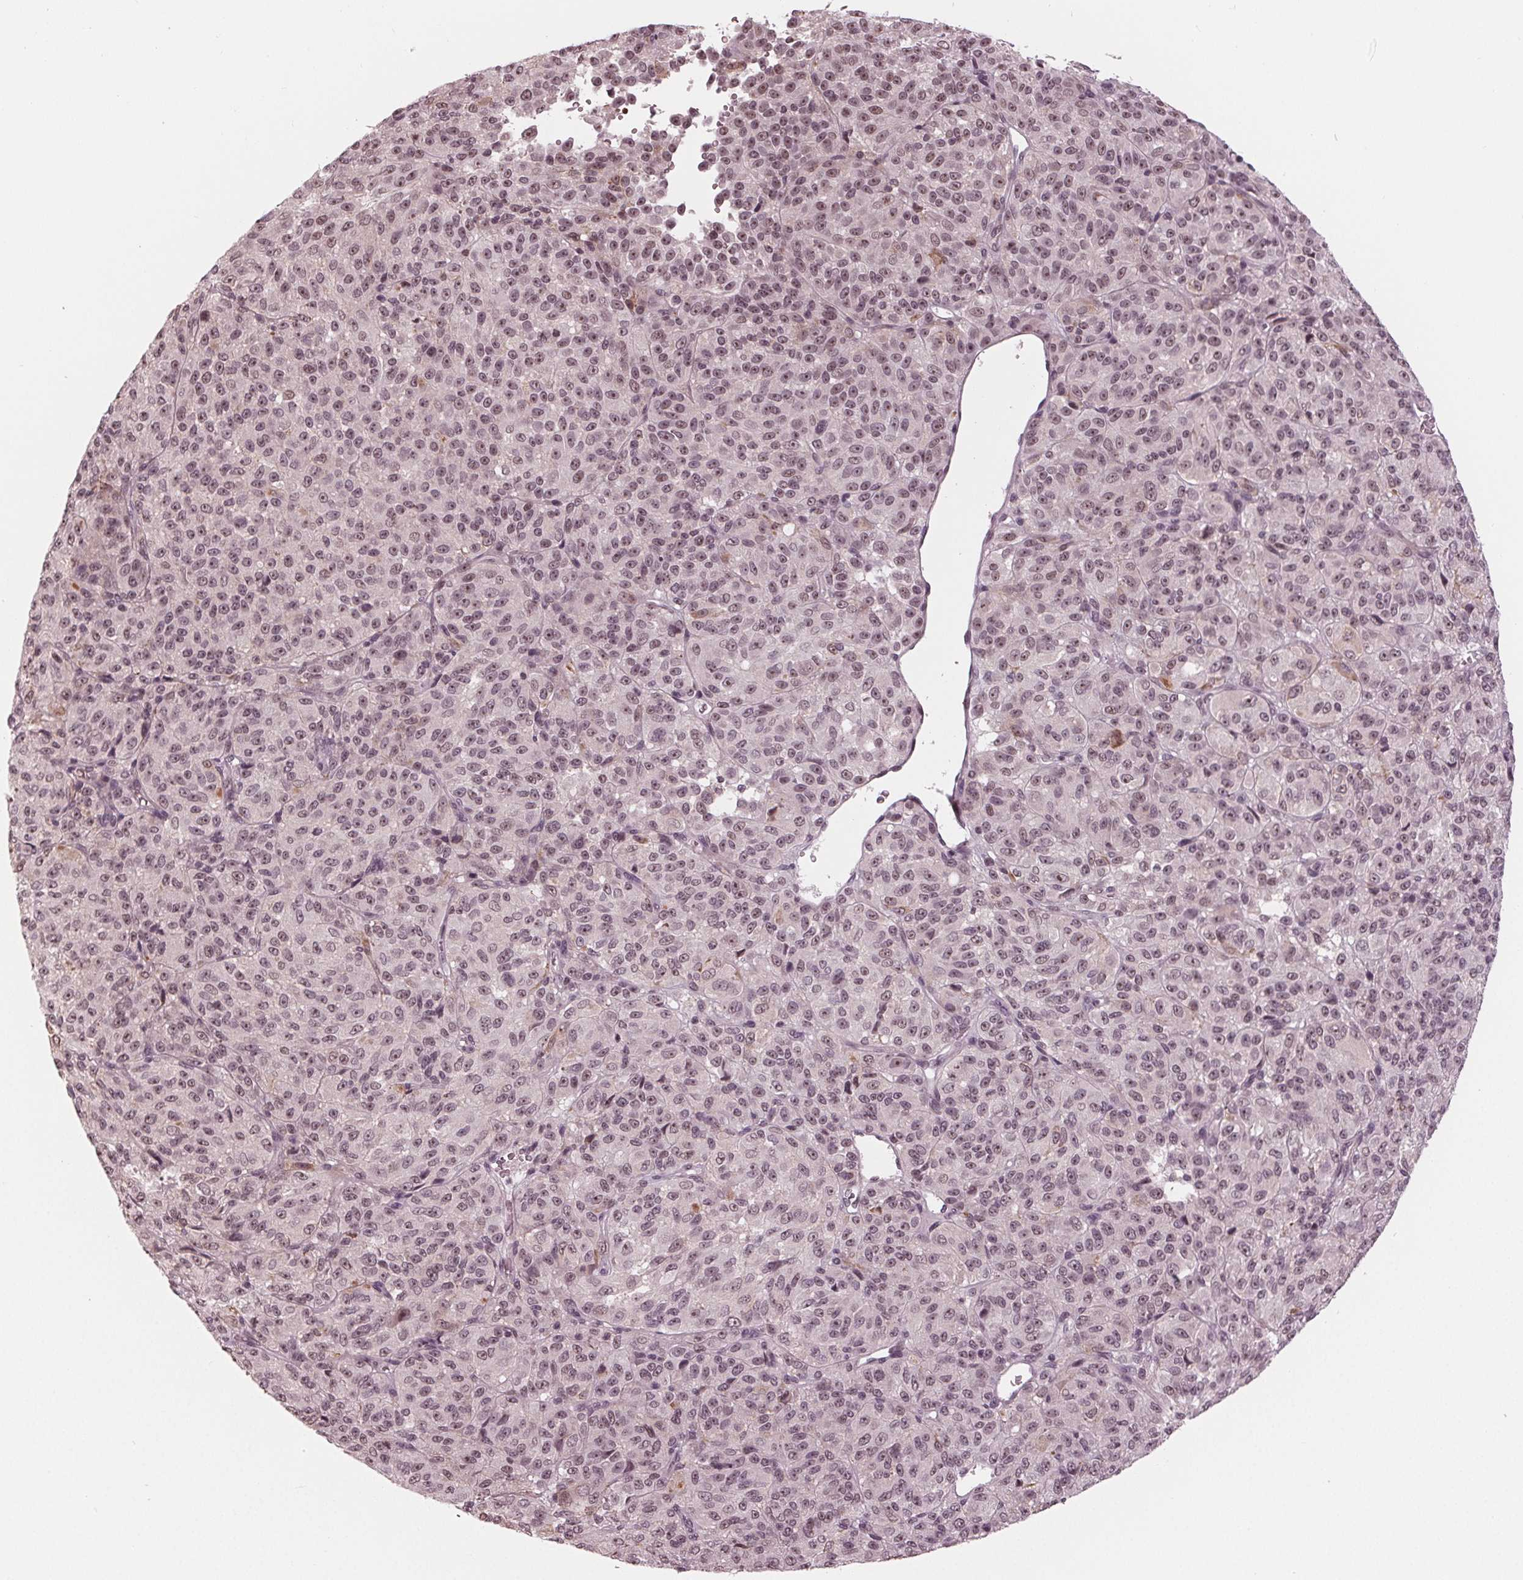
{"staining": {"intensity": "moderate", "quantity": "25%-75%", "location": "nuclear"}, "tissue": "melanoma", "cell_type": "Tumor cells", "image_type": "cancer", "snomed": [{"axis": "morphology", "description": "Malignant melanoma, Metastatic site"}, {"axis": "topography", "description": "Brain"}], "caption": "This histopathology image exhibits immunohistochemistry staining of melanoma, with medium moderate nuclear positivity in approximately 25%-75% of tumor cells.", "gene": "SLX4", "patient": {"sex": "female", "age": 56}}